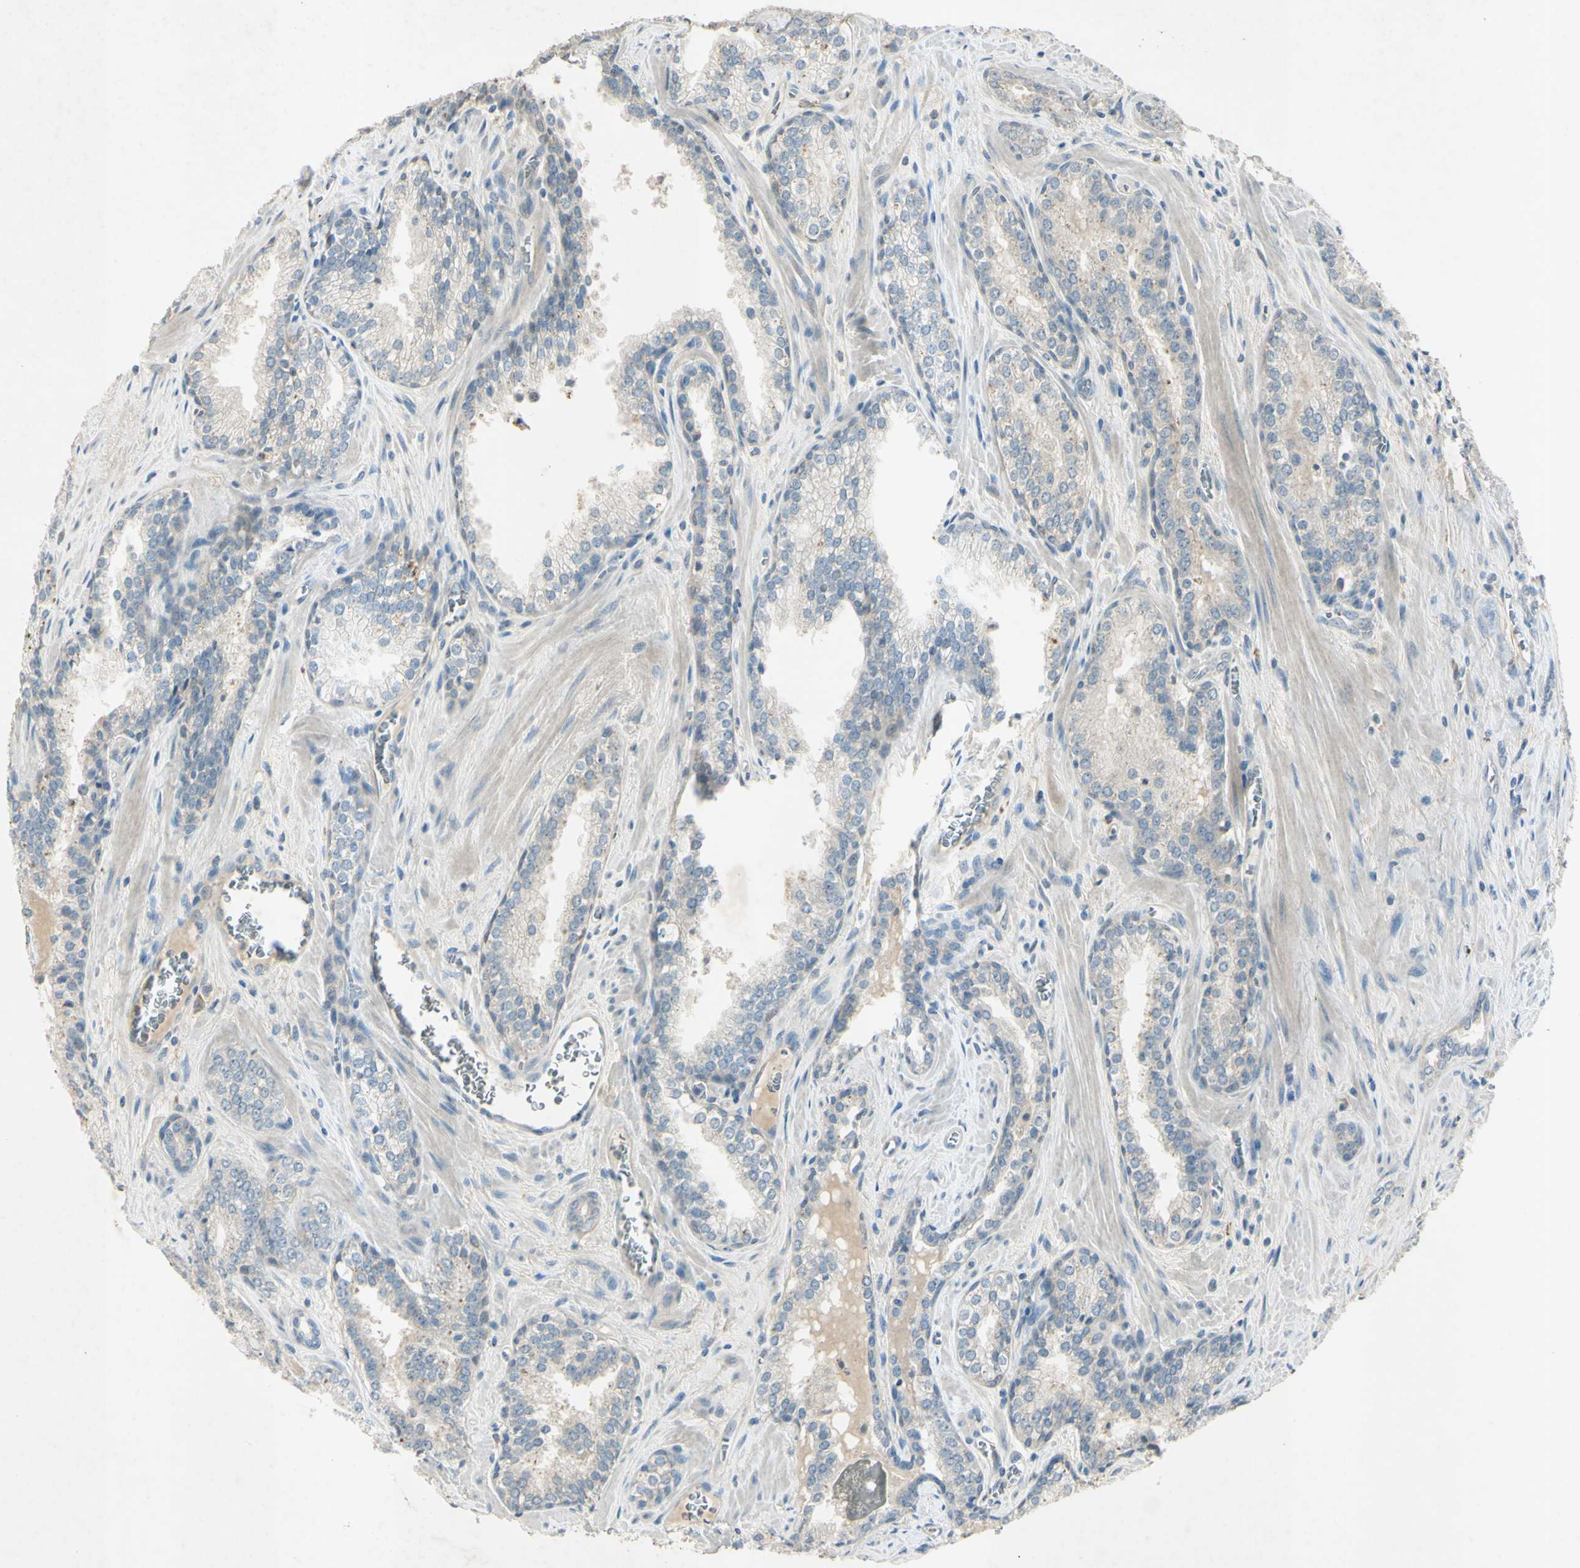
{"staining": {"intensity": "negative", "quantity": "none", "location": "none"}, "tissue": "prostate cancer", "cell_type": "Tumor cells", "image_type": "cancer", "snomed": [{"axis": "morphology", "description": "Adenocarcinoma, Low grade"}, {"axis": "topography", "description": "Prostate"}], "caption": "Human prostate adenocarcinoma (low-grade) stained for a protein using immunohistochemistry (IHC) exhibits no expression in tumor cells.", "gene": "AATK", "patient": {"sex": "male", "age": 60}}